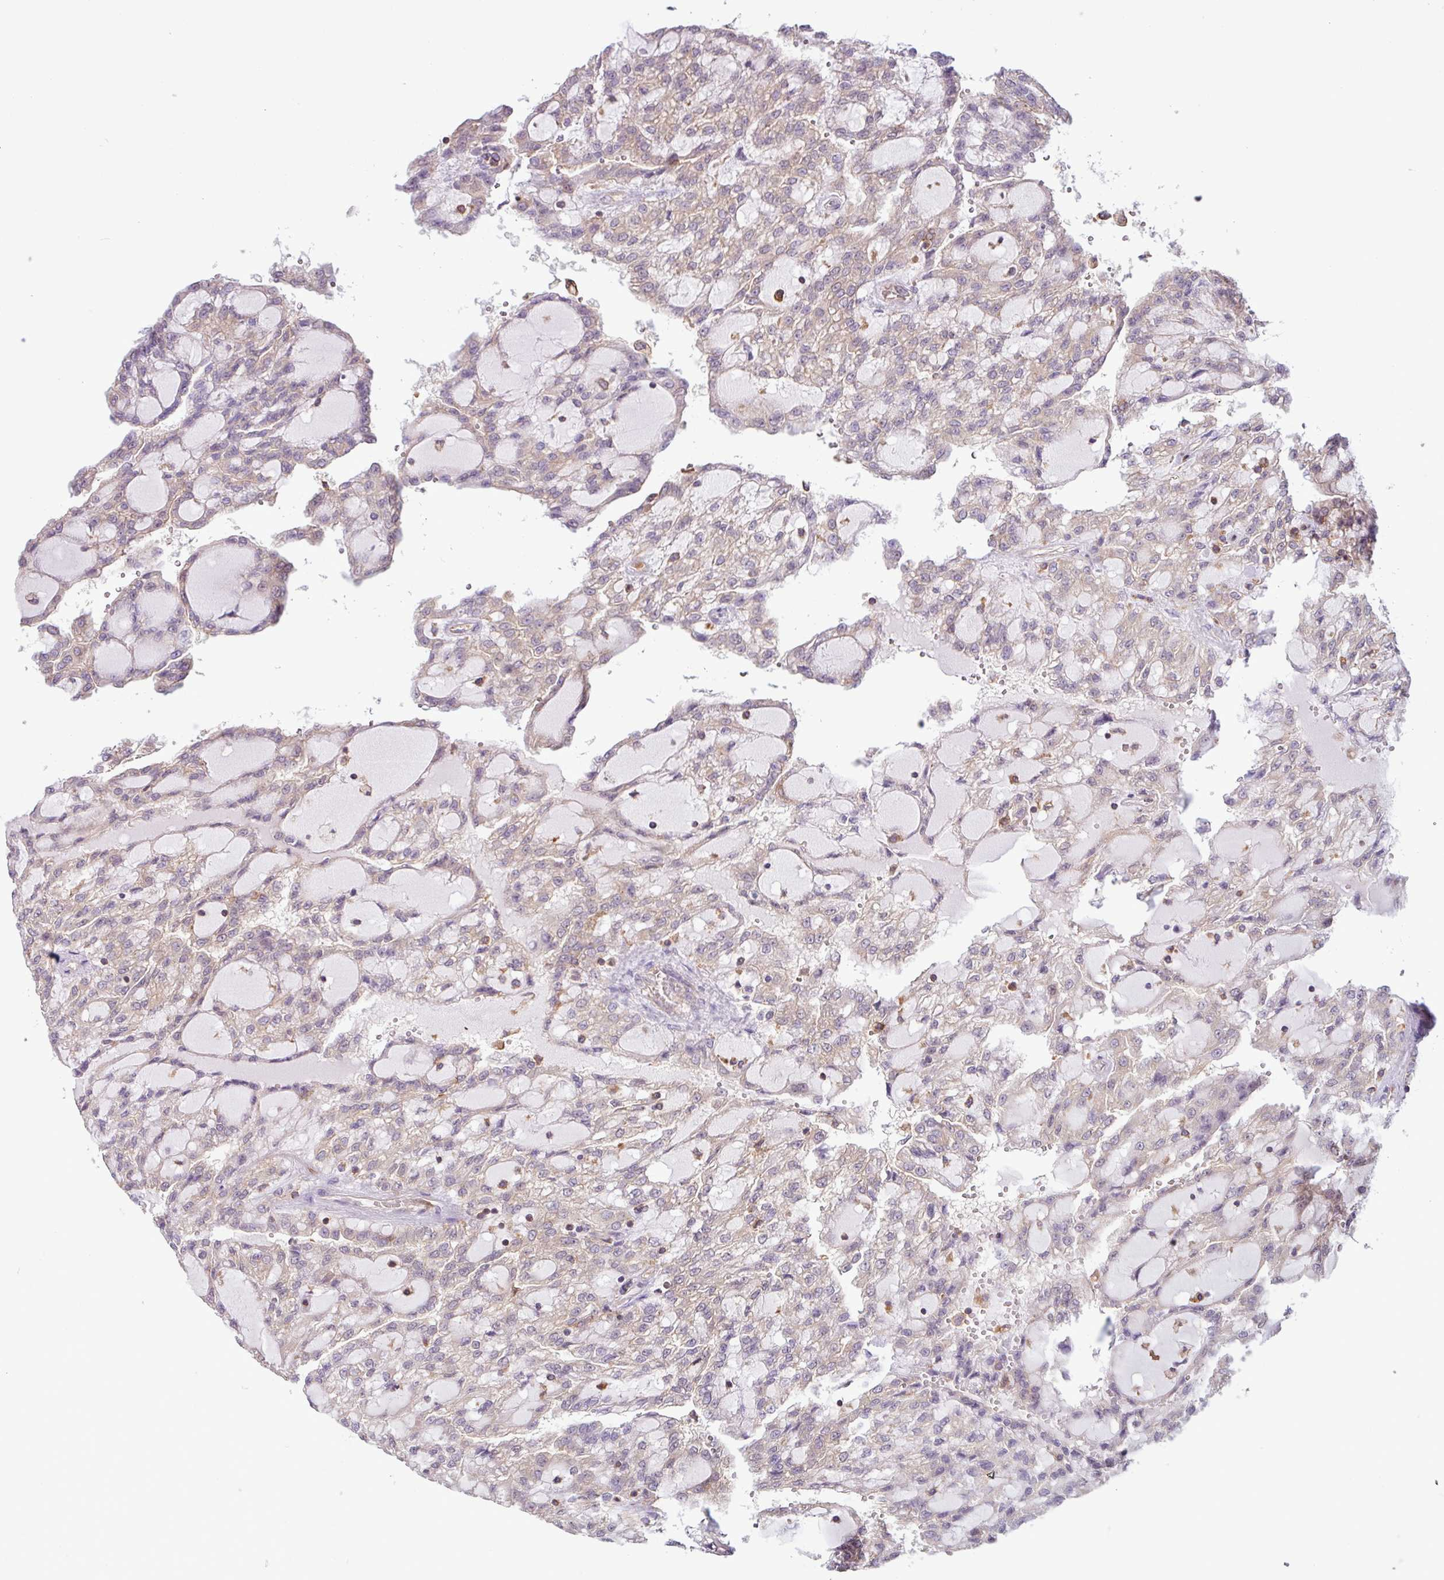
{"staining": {"intensity": "negative", "quantity": "none", "location": "none"}, "tissue": "renal cancer", "cell_type": "Tumor cells", "image_type": "cancer", "snomed": [{"axis": "morphology", "description": "Adenocarcinoma, NOS"}, {"axis": "topography", "description": "Kidney"}], "caption": "An IHC micrograph of renal adenocarcinoma is shown. There is no staining in tumor cells of renal adenocarcinoma.", "gene": "ACTR3", "patient": {"sex": "male", "age": 63}}